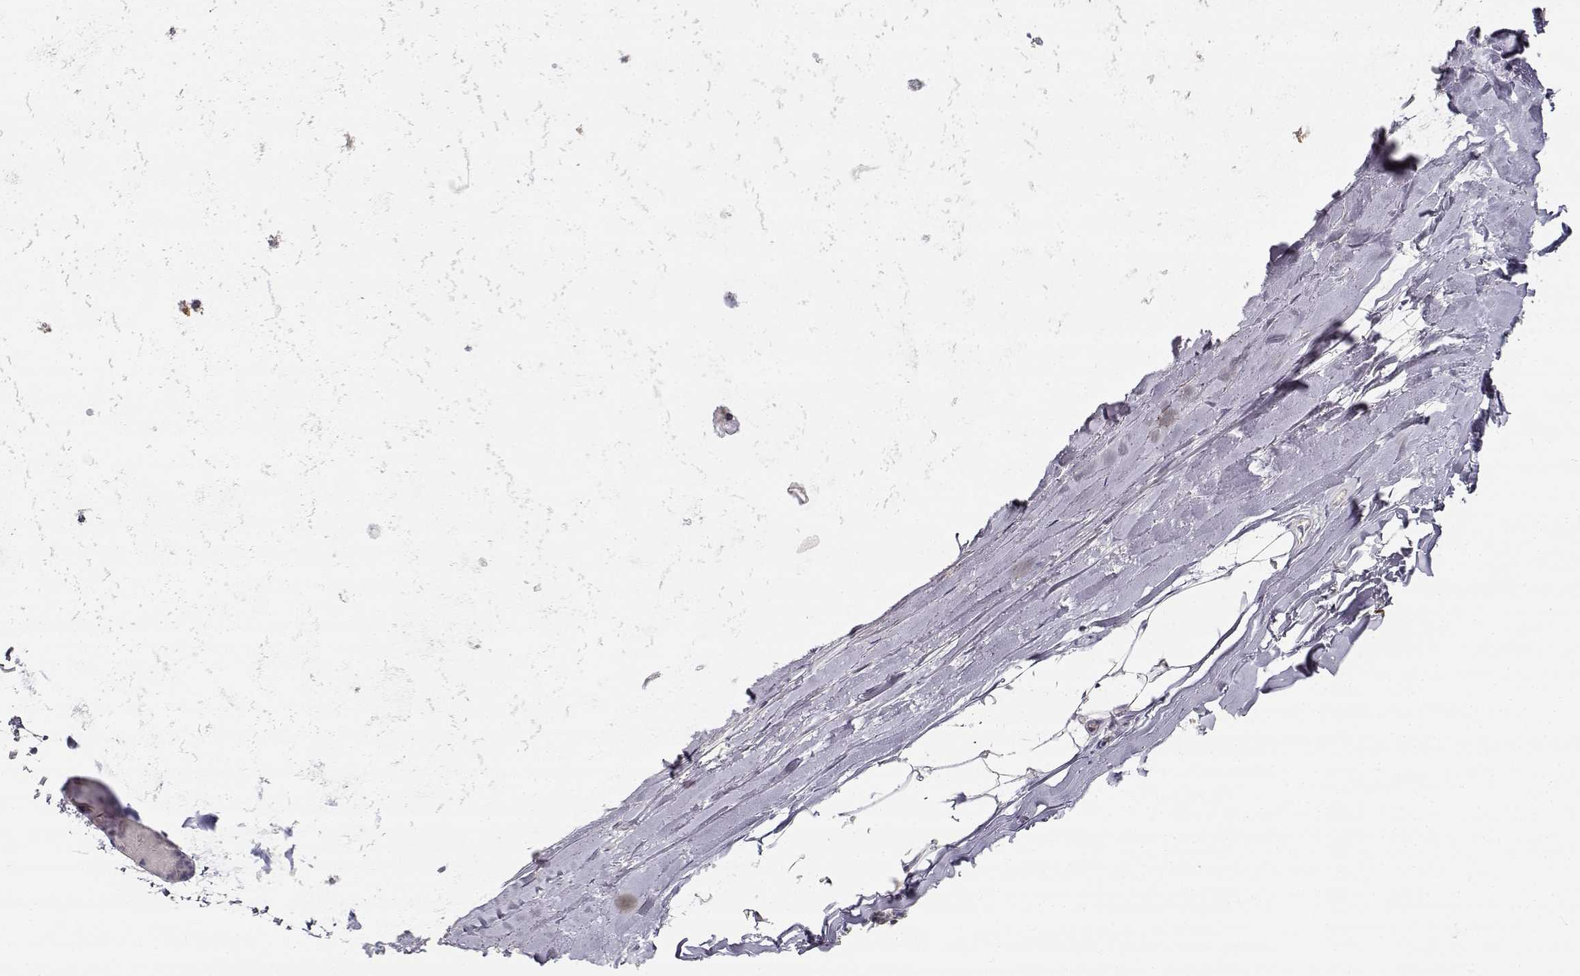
{"staining": {"intensity": "negative", "quantity": "none", "location": "none"}, "tissue": "adipose tissue", "cell_type": "Adipocytes", "image_type": "normal", "snomed": [{"axis": "morphology", "description": "Normal tissue, NOS"}, {"axis": "topography", "description": "Lymph node"}, {"axis": "topography", "description": "Bronchus"}], "caption": "Photomicrograph shows no protein positivity in adipocytes of benign adipose tissue. Nuclei are stained in blue.", "gene": "EAF2", "patient": {"sex": "female", "age": 70}}